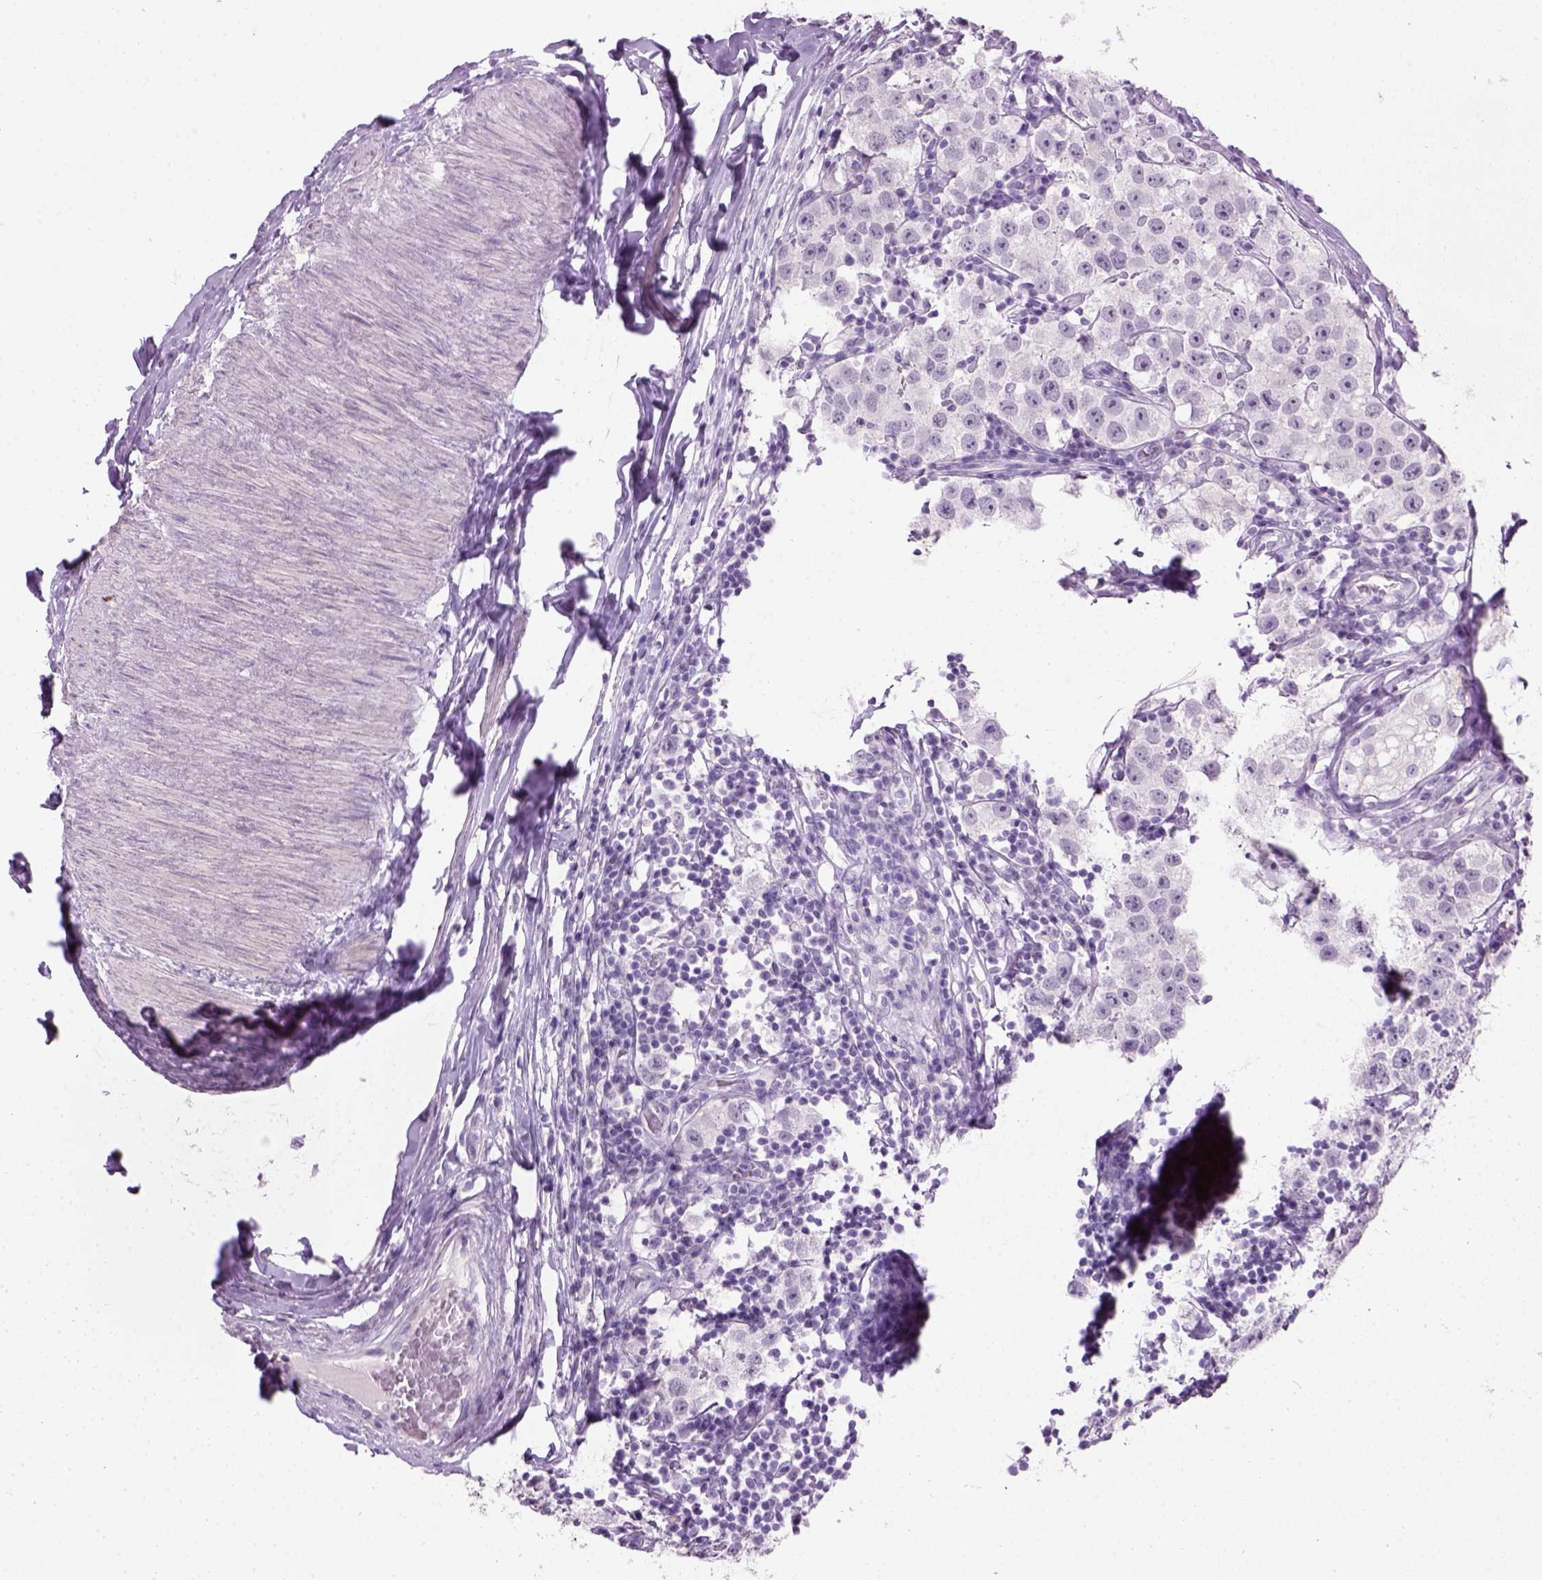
{"staining": {"intensity": "negative", "quantity": "none", "location": "none"}, "tissue": "testis cancer", "cell_type": "Tumor cells", "image_type": "cancer", "snomed": [{"axis": "morphology", "description": "Seminoma, NOS"}, {"axis": "topography", "description": "Testis"}], "caption": "Immunohistochemistry (IHC) micrograph of human testis seminoma stained for a protein (brown), which demonstrates no positivity in tumor cells. Brightfield microscopy of immunohistochemistry (IHC) stained with DAB (brown) and hematoxylin (blue), captured at high magnification.", "gene": "GABRB2", "patient": {"sex": "male", "age": 34}}